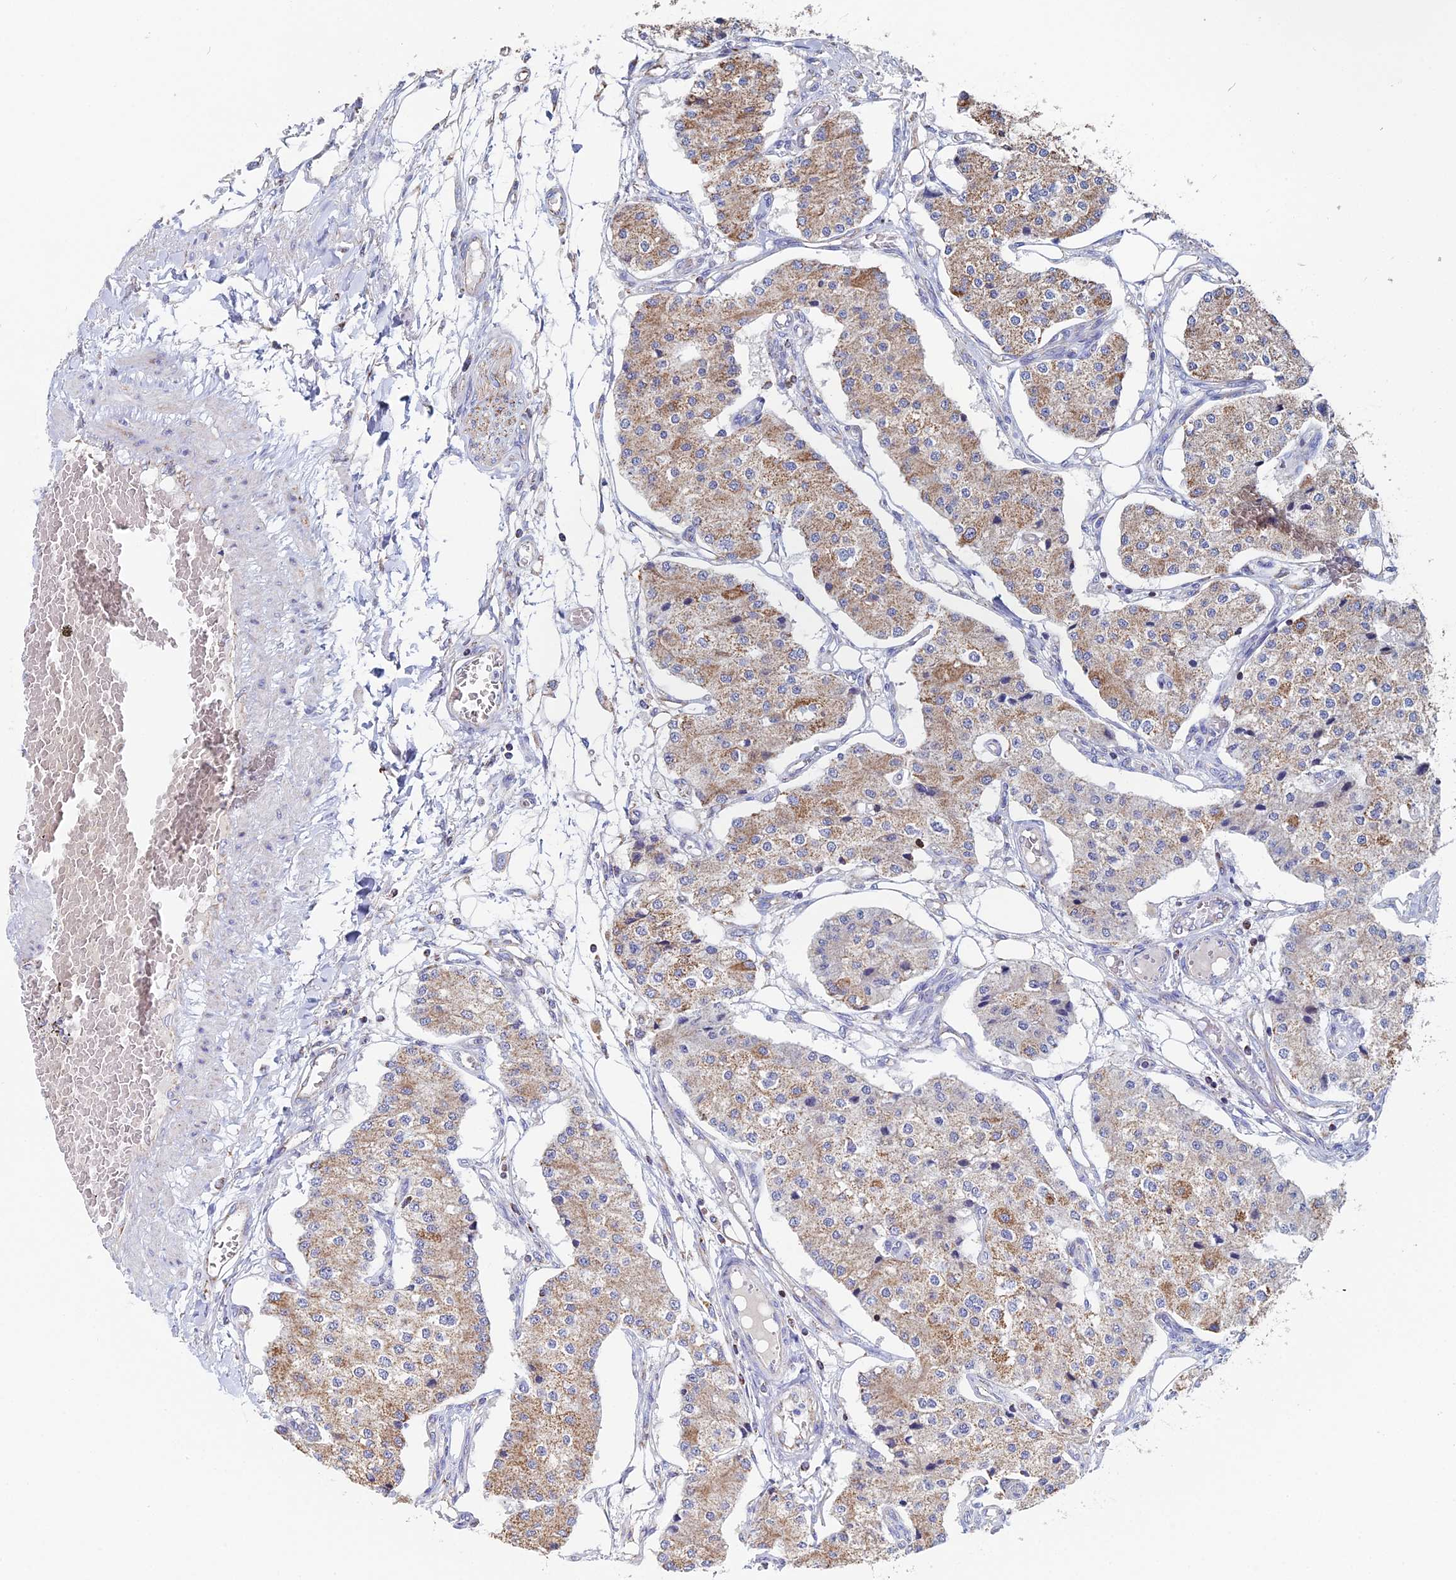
{"staining": {"intensity": "moderate", "quantity": "<25%", "location": "cytoplasmic/membranous"}, "tissue": "carcinoid", "cell_type": "Tumor cells", "image_type": "cancer", "snomed": [{"axis": "morphology", "description": "Carcinoid, malignant, NOS"}, {"axis": "topography", "description": "Colon"}], "caption": "IHC of malignant carcinoid exhibits low levels of moderate cytoplasmic/membranous expression in approximately <25% of tumor cells. (IHC, brightfield microscopy, high magnification).", "gene": "SPOCK2", "patient": {"sex": "female", "age": 52}}